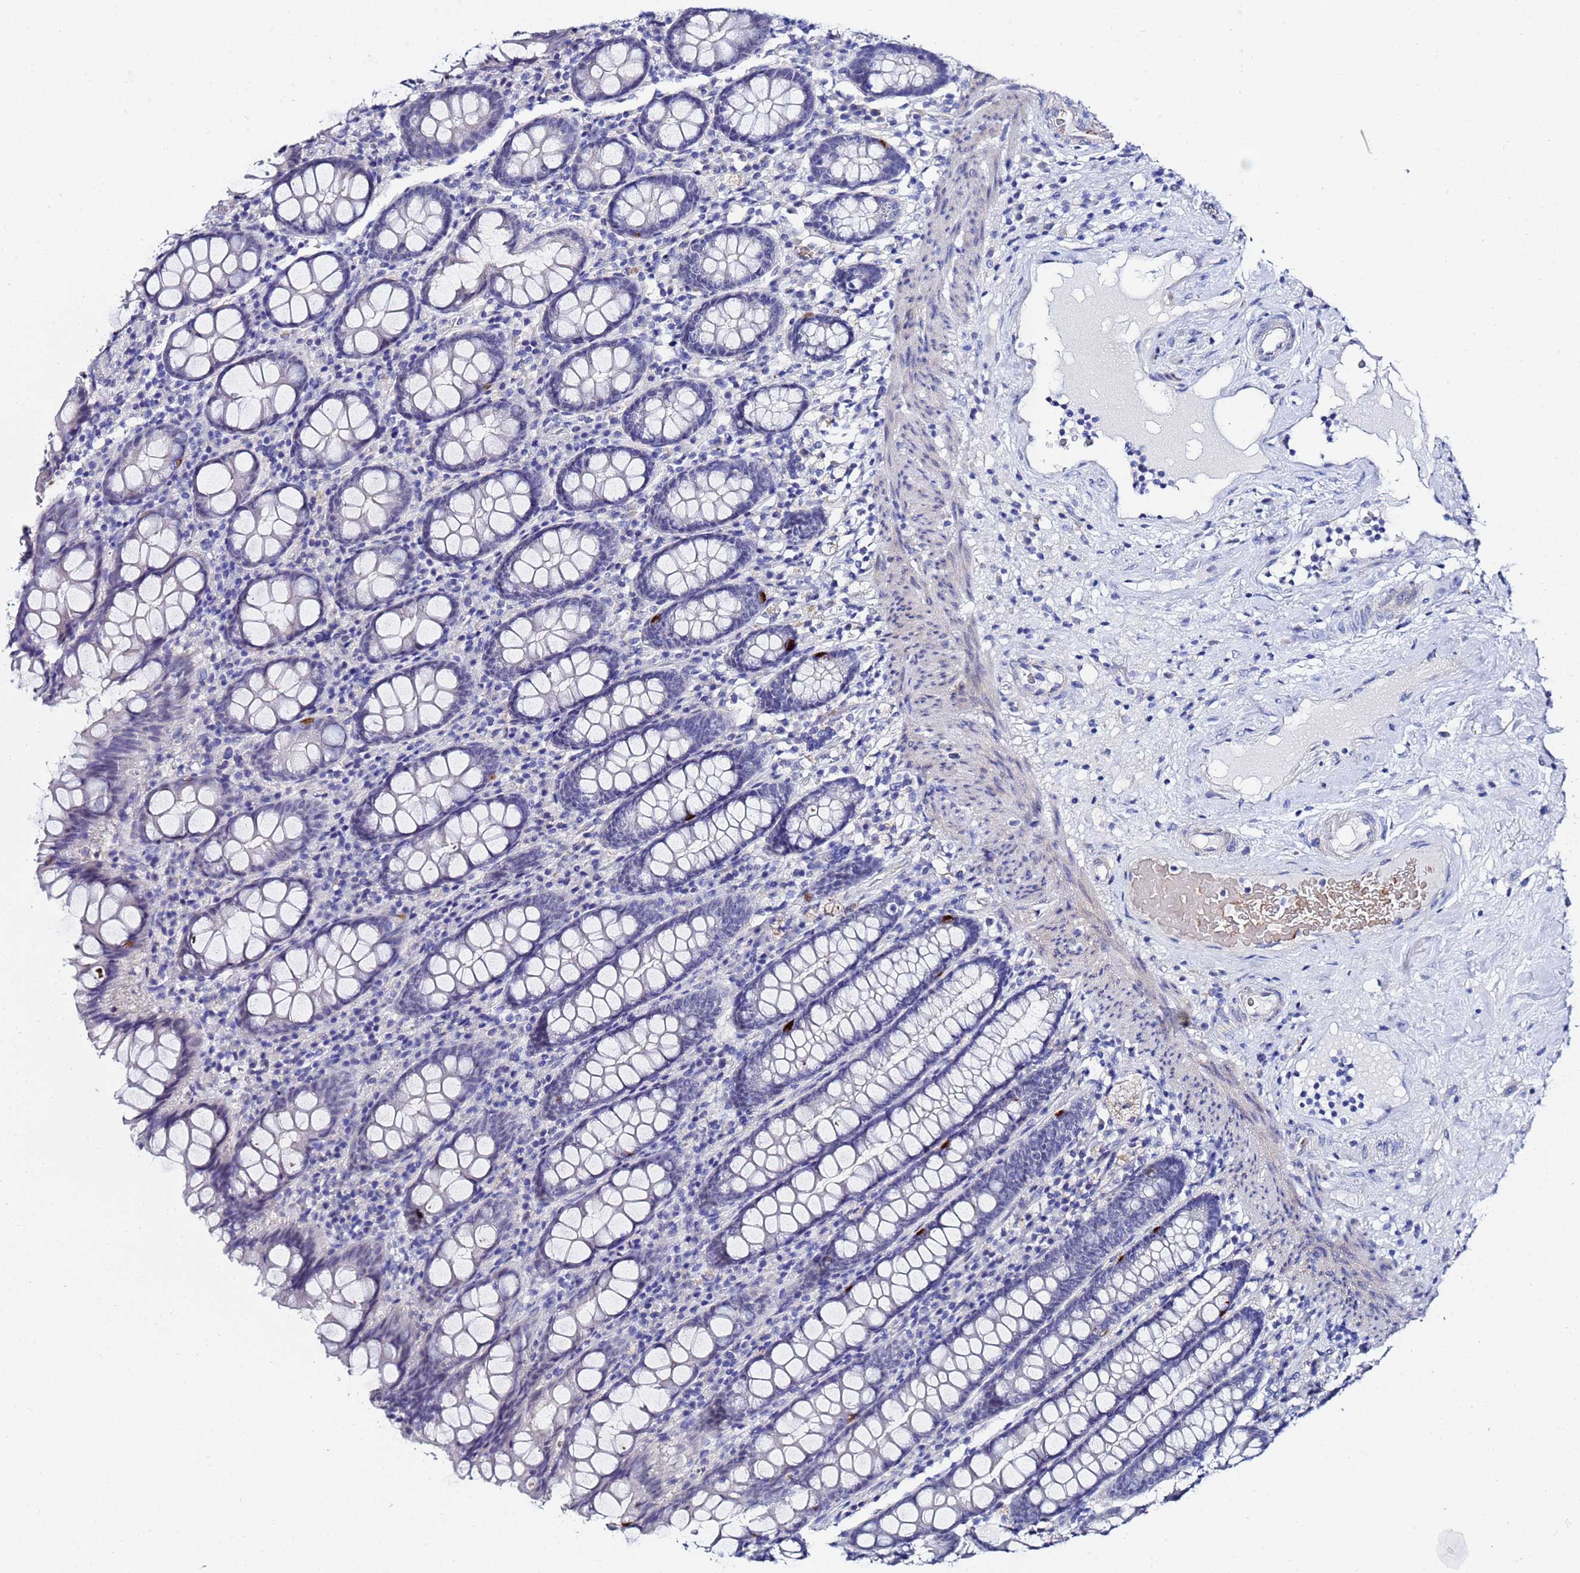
{"staining": {"intensity": "negative", "quantity": "none", "location": "none"}, "tissue": "colon", "cell_type": "Endothelial cells", "image_type": "normal", "snomed": [{"axis": "morphology", "description": "Normal tissue, NOS"}, {"axis": "topography", "description": "Colon"}], "caption": "Immunohistochemistry image of benign colon stained for a protein (brown), which displays no expression in endothelial cells.", "gene": "ZNF26", "patient": {"sex": "female", "age": 79}}